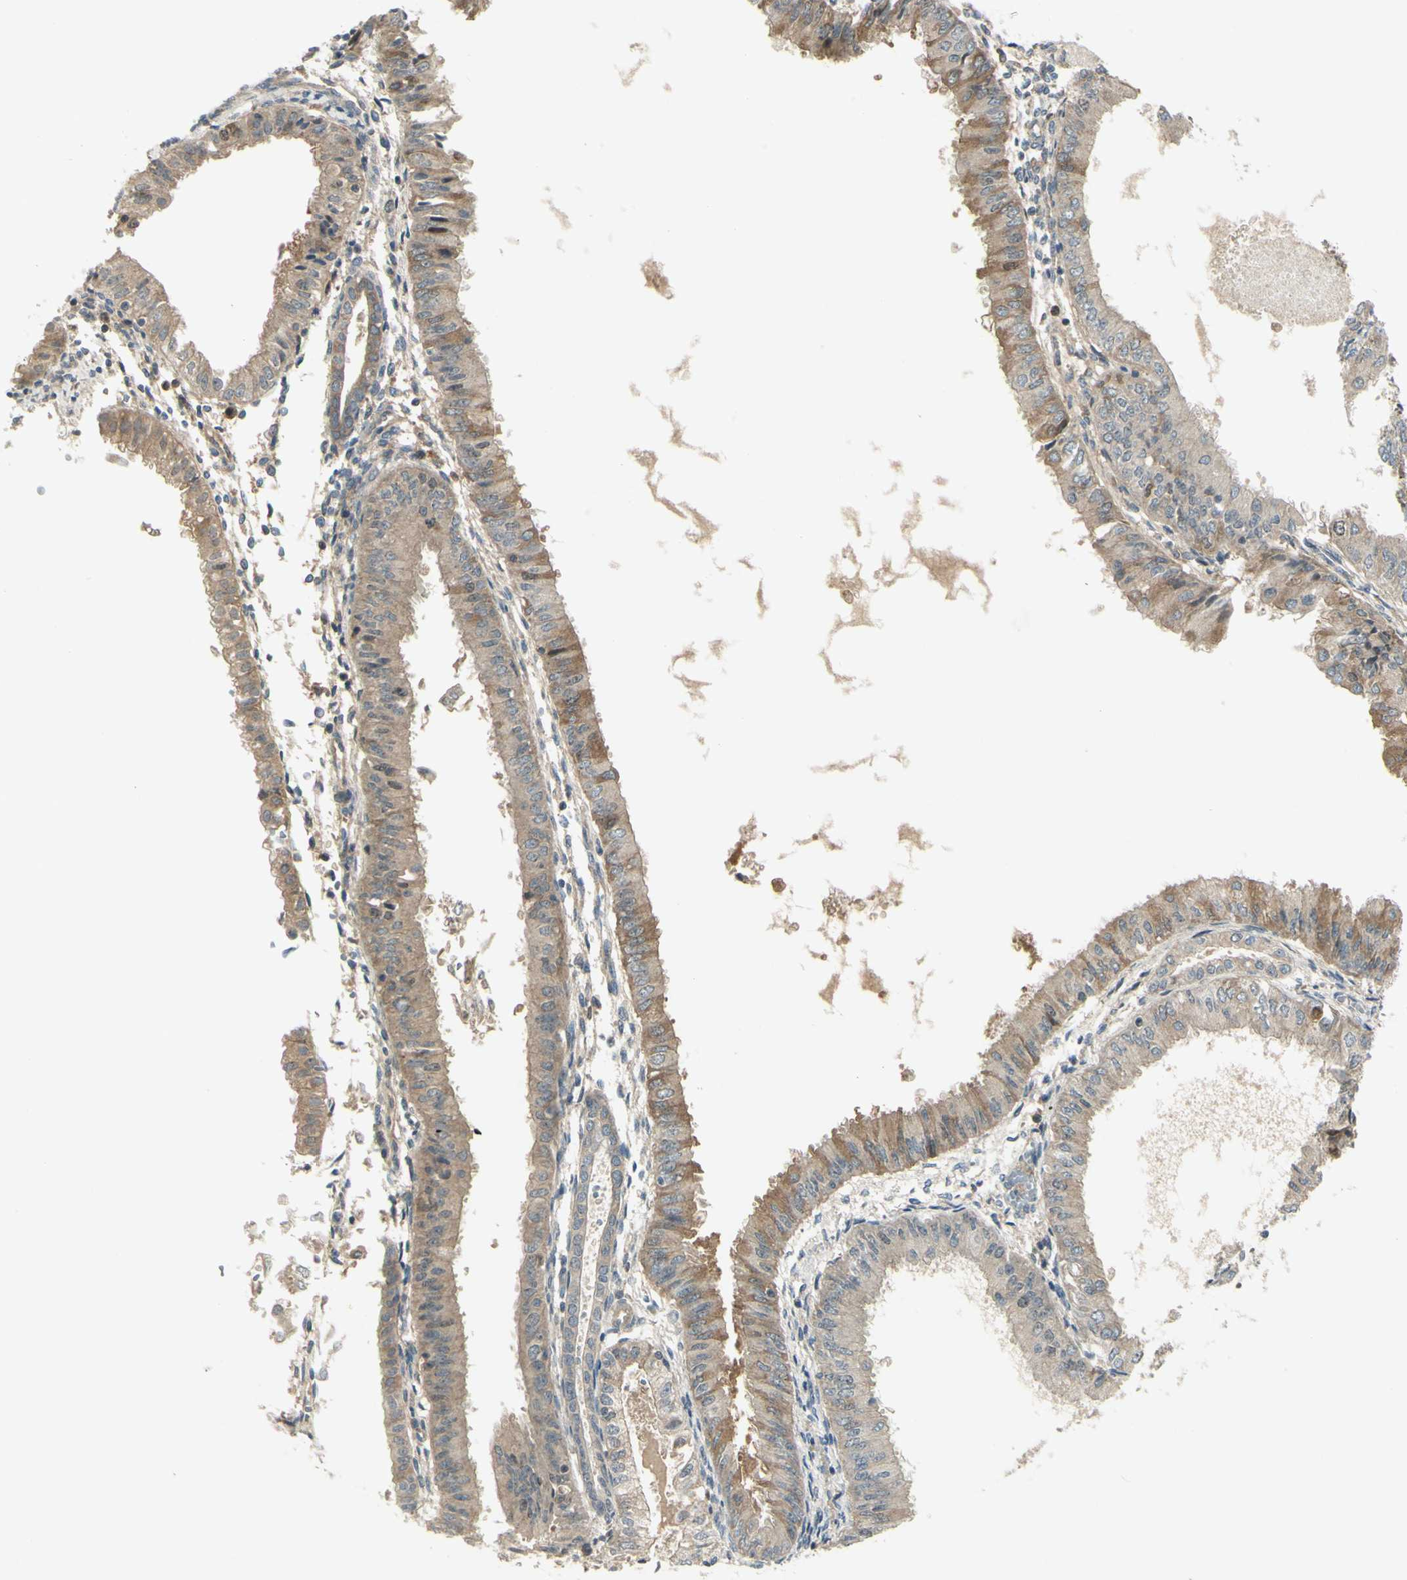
{"staining": {"intensity": "moderate", "quantity": "<25%", "location": "nuclear"}, "tissue": "endometrial cancer", "cell_type": "Tumor cells", "image_type": "cancer", "snomed": [{"axis": "morphology", "description": "Adenocarcinoma, NOS"}, {"axis": "topography", "description": "Endometrium"}], "caption": "Tumor cells reveal moderate nuclear expression in approximately <25% of cells in adenocarcinoma (endometrial). (DAB IHC with brightfield microscopy, high magnification).", "gene": "RAD18", "patient": {"sex": "female", "age": 53}}